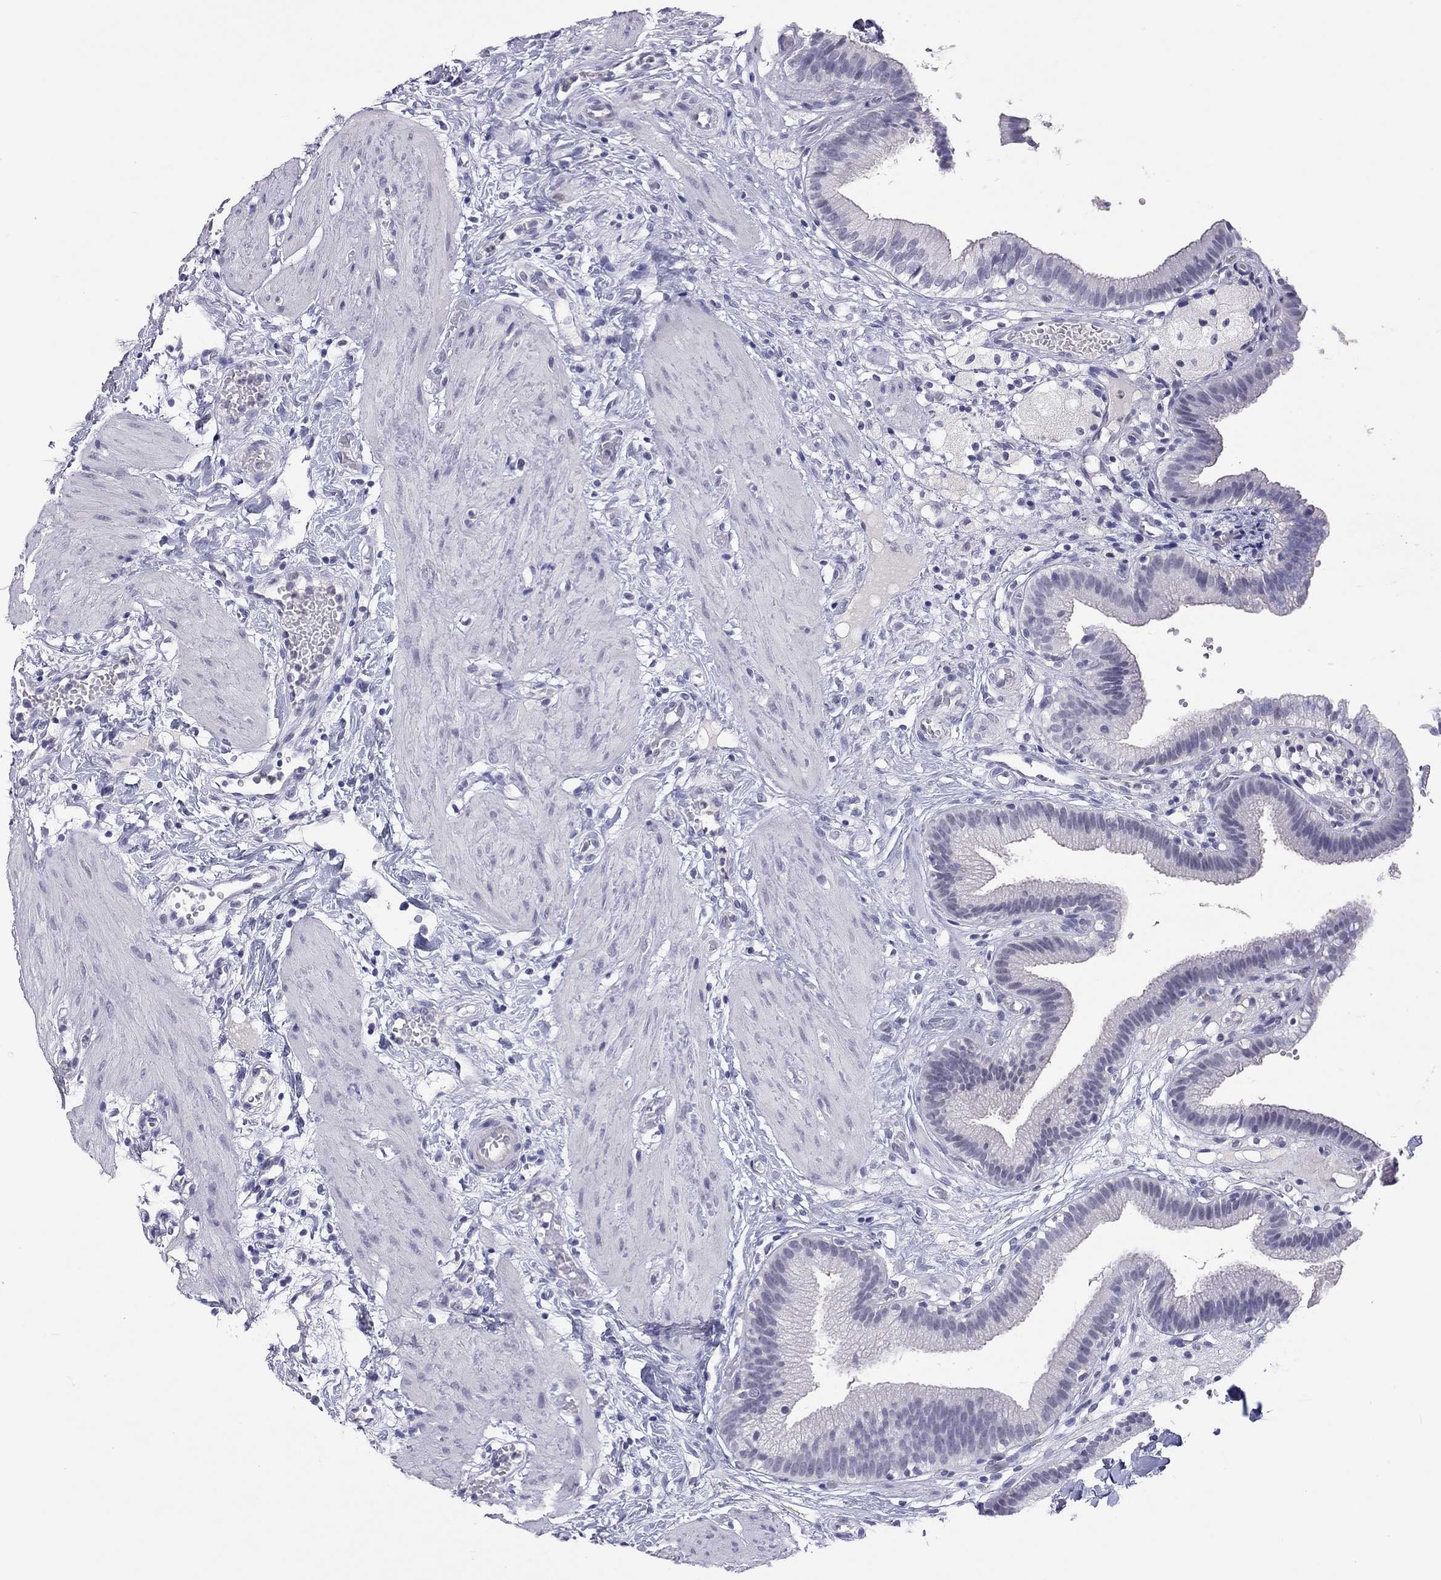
{"staining": {"intensity": "negative", "quantity": "none", "location": "none"}, "tissue": "gallbladder", "cell_type": "Glandular cells", "image_type": "normal", "snomed": [{"axis": "morphology", "description": "Normal tissue, NOS"}, {"axis": "topography", "description": "Gallbladder"}], "caption": "Protein analysis of unremarkable gallbladder displays no significant staining in glandular cells. The staining was performed using DAB to visualize the protein expression in brown, while the nuclei were stained in blue with hematoxylin (Magnification: 20x).", "gene": "JHY", "patient": {"sex": "female", "age": 24}}